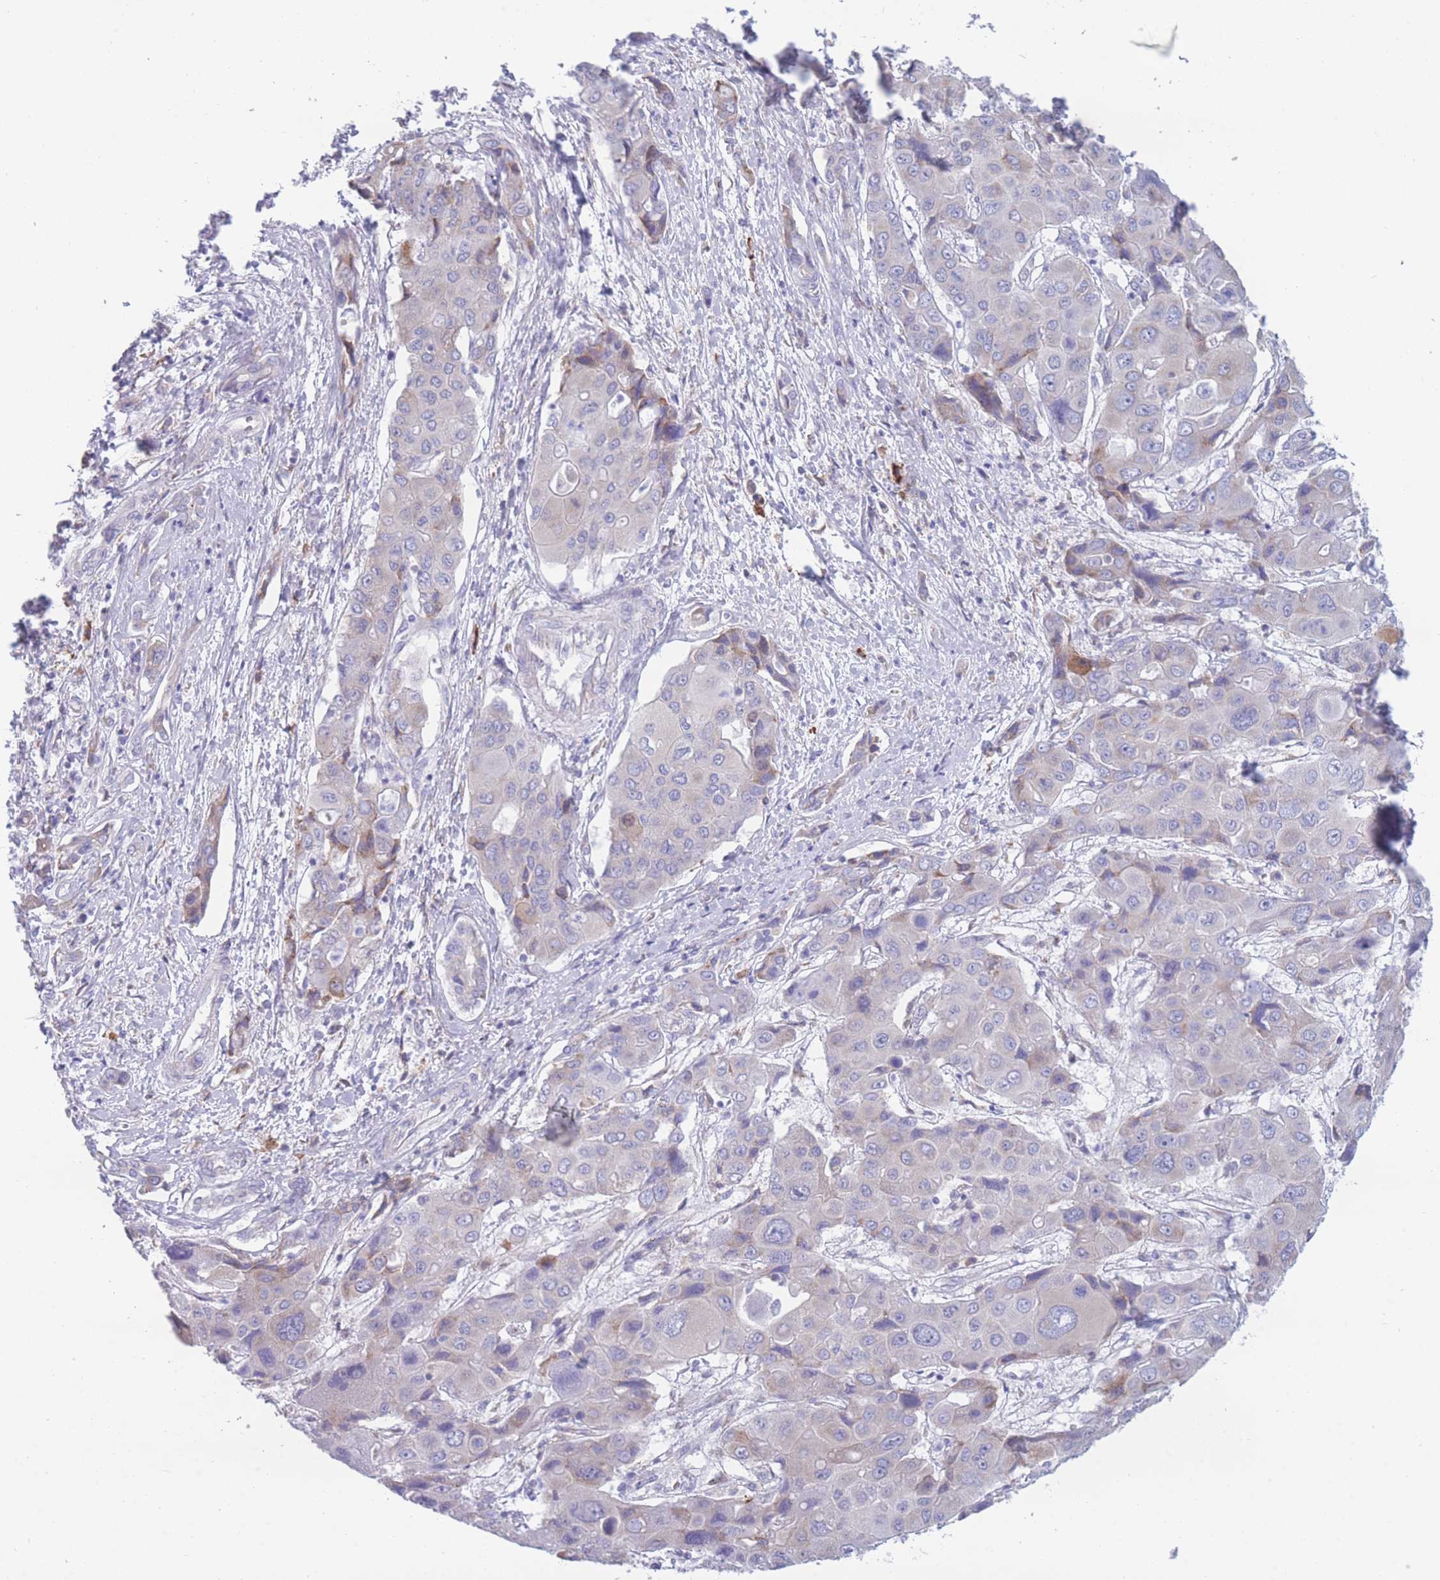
{"staining": {"intensity": "negative", "quantity": "none", "location": "none"}, "tissue": "liver cancer", "cell_type": "Tumor cells", "image_type": "cancer", "snomed": [{"axis": "morphology", "description": "Cholangiocarcinoma"}, {"axis": "topography", "description": "Liver"}], "caption": "Liver cholangiocarcinoma was stained to show a protein in brown. There is no significant positivity in tumor cells. (DAB IHC visualized using brightfield microscopy, high magnification).", "gene": "XKR8", "patient": {"sex": "male", "age": 67}}